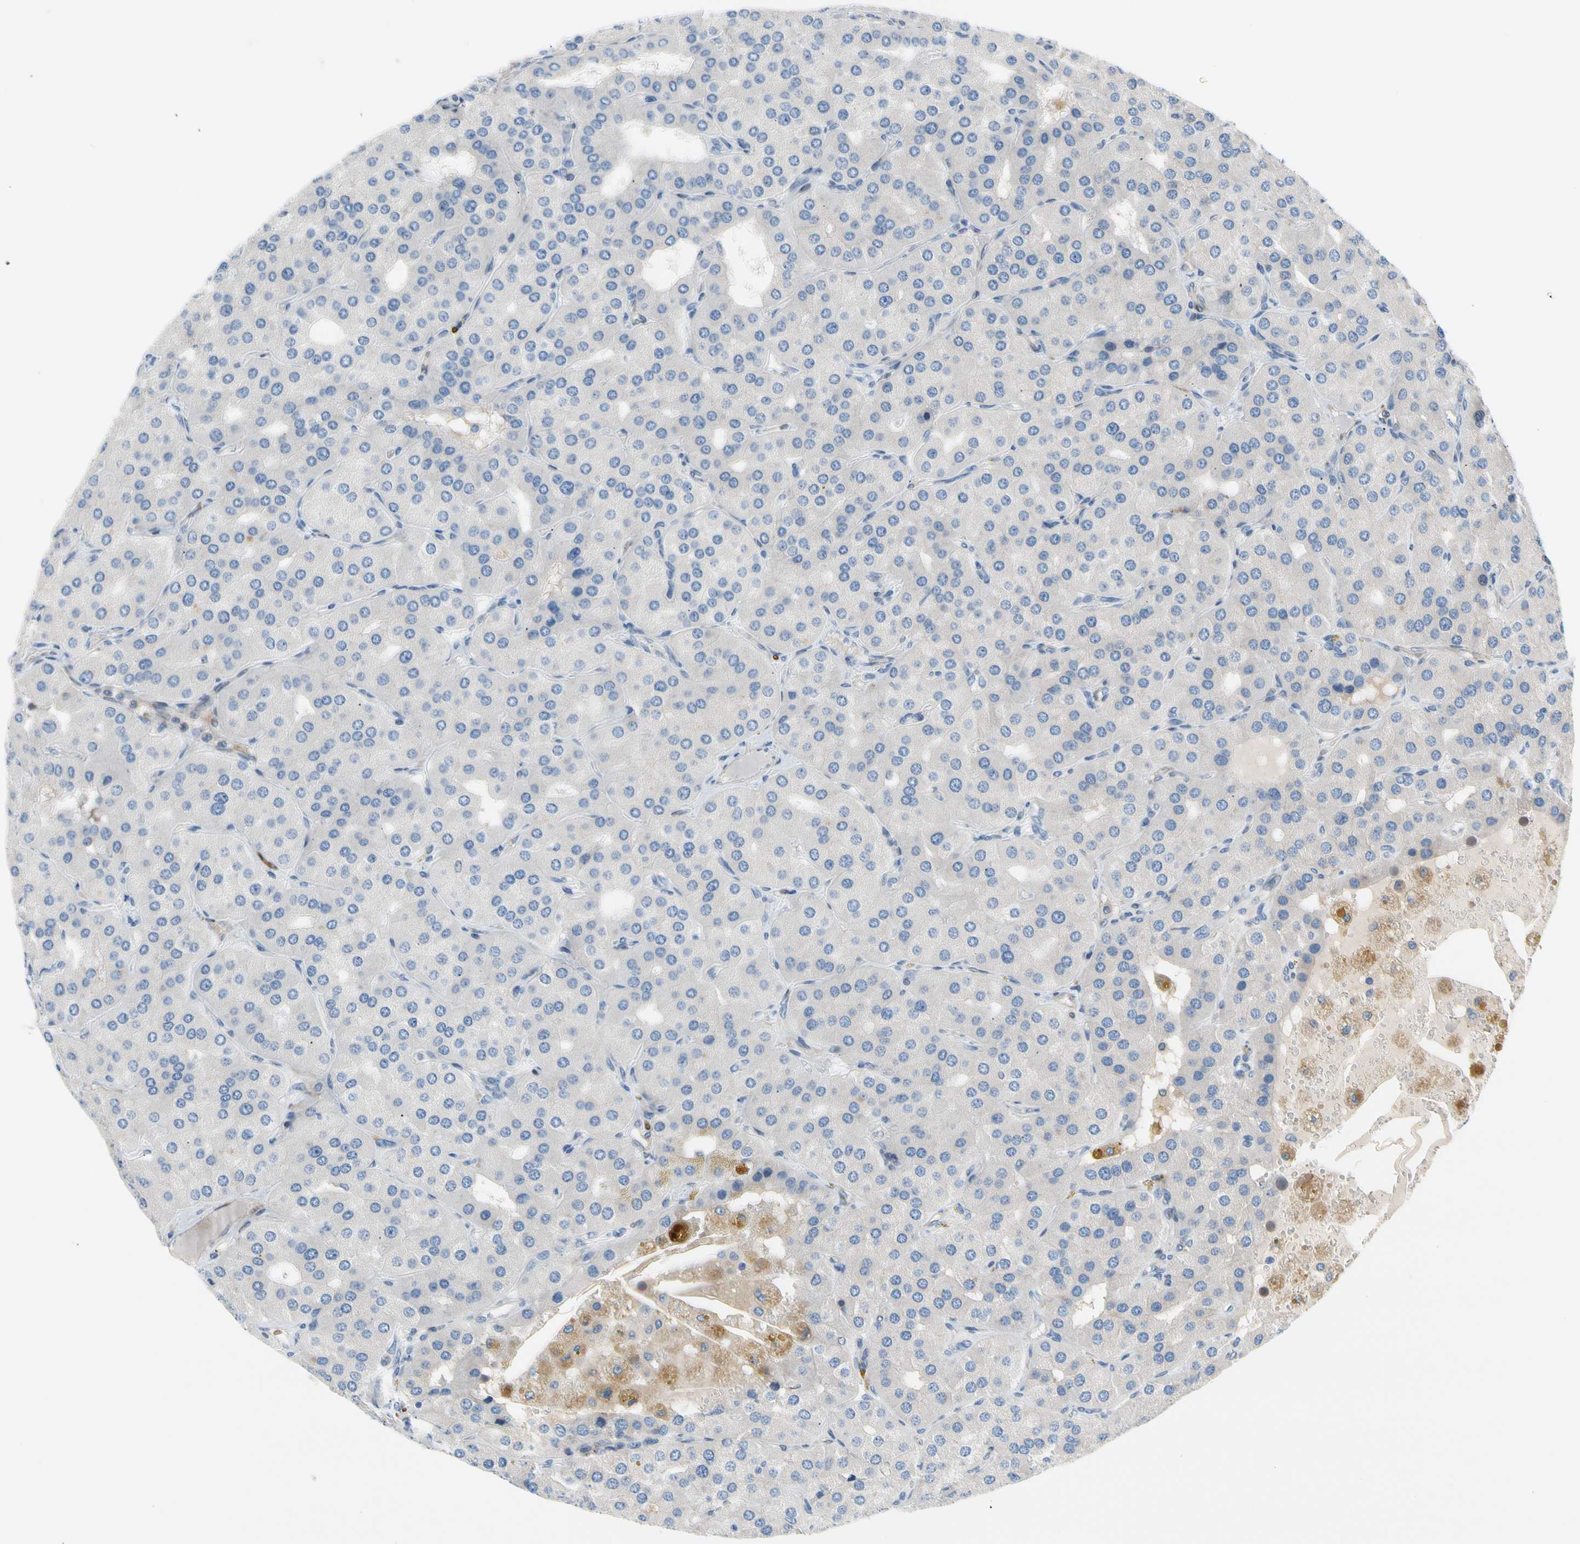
{"staining": {"intensity": "negative", "quantity": "none", "location": "none"}, "tissue": "parathyroid gland", "cell_type": "Glandular cells", "image_type": "normal", "snomed": [{"axis": "morphology", "description": "Normal tissue, NOS"}, {"axis": "morphology", "description": "Adenoma, NOS"}, {"axis": "topography", "description": "Parathyroid gland"}], "caption": "There is no significant staining in glandular cells of parathyroid gland. (DAB IHC with hematoxylin counter stain).", "gene": "MAP3K3", "patient": {"sex": "female", "age": 86}}